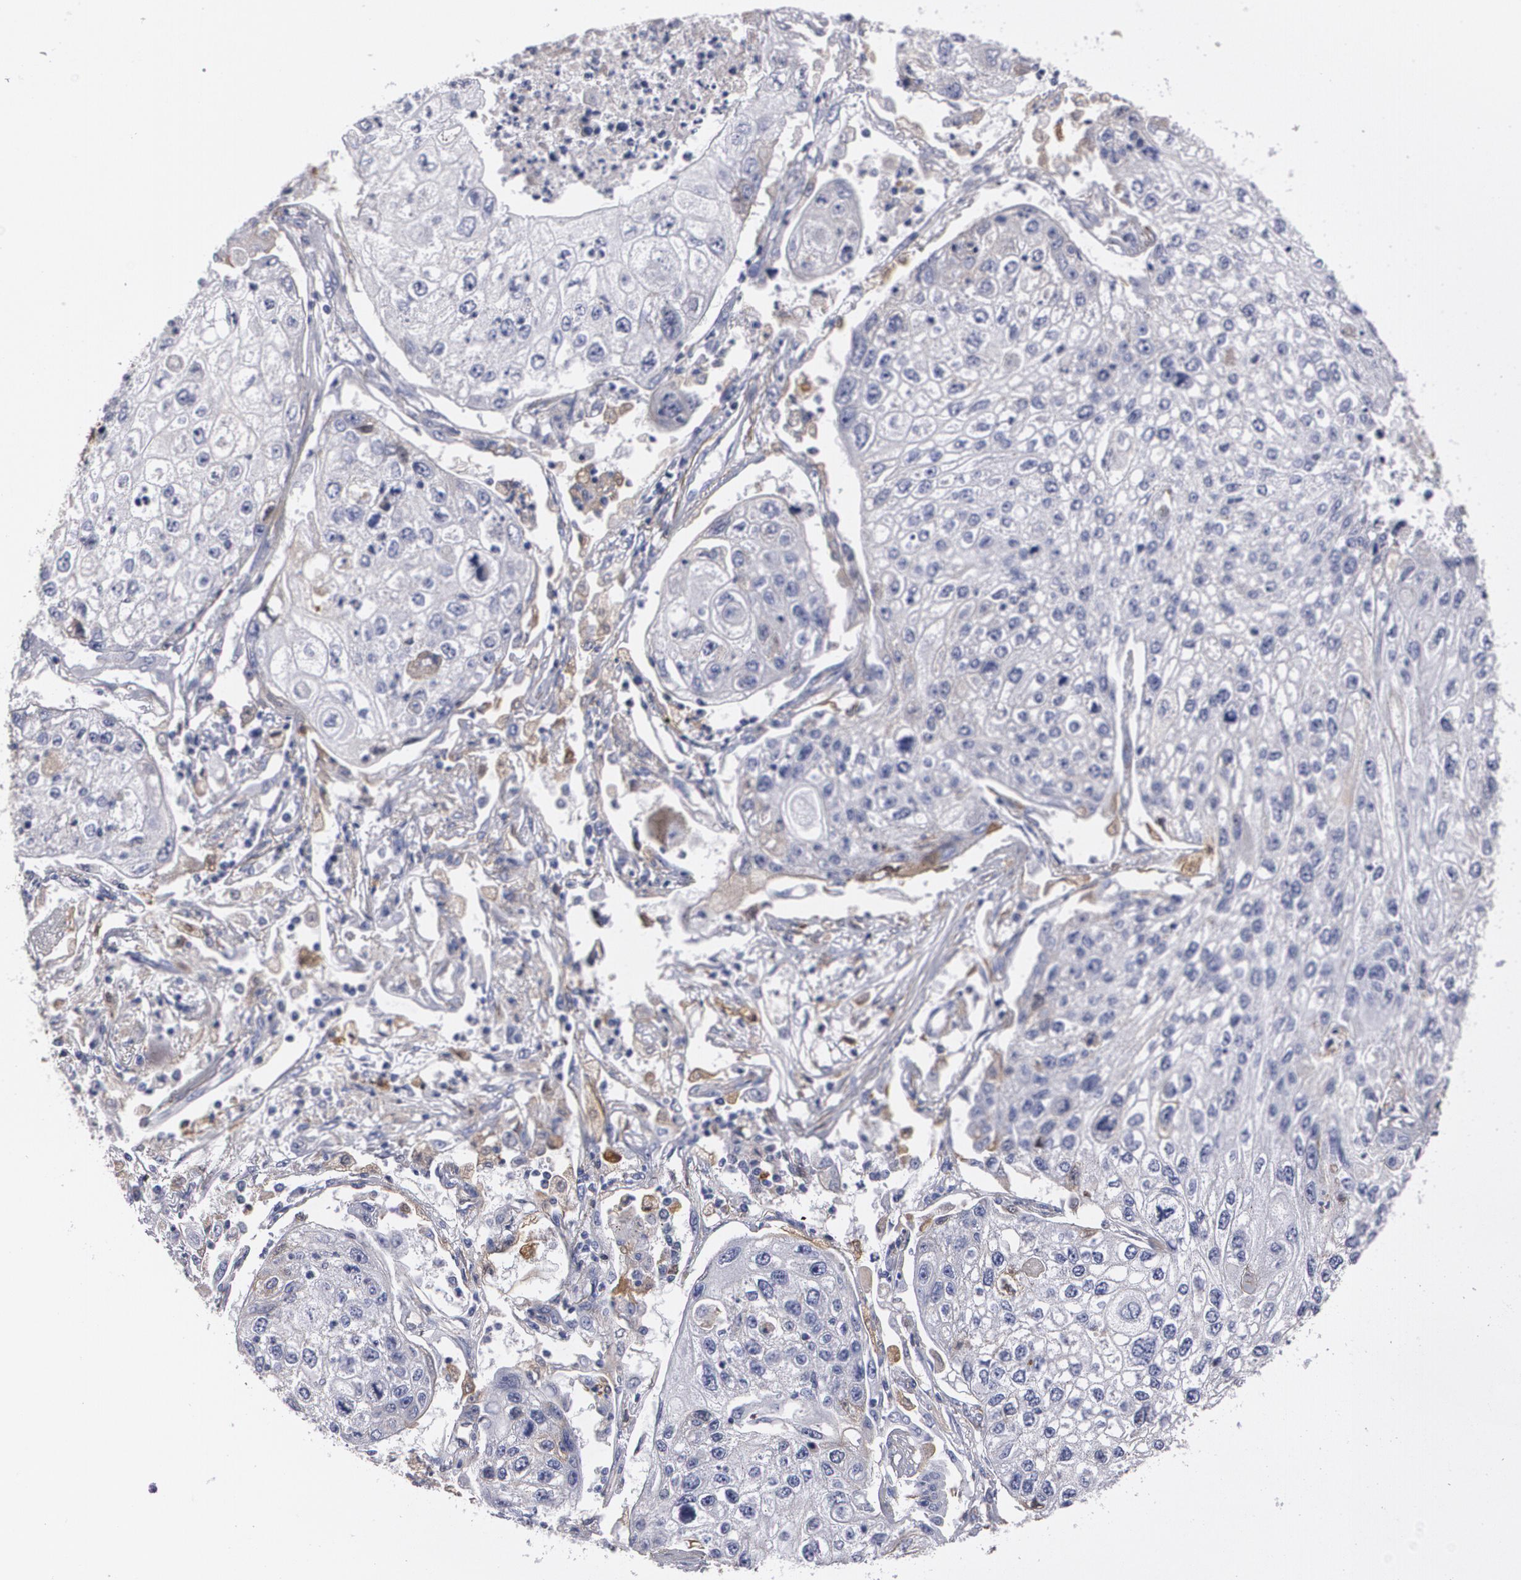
{"staining": {"intensity": "negative", "quantity": "none", "location": "none"}, "tissue": "lung cancer", "cell_type": "Tumor cells", "image_type": "cancer", "snomed": [{"axis": "morphology", "description": "Squamous cell carcinoma, NOS"}, {"axis": "topography", "description": "Lung"}], "caption": "High magnification brightfield microscopy of lung squamous cell carcinoma stained with DAB (brown) and counterstained with hematoxylin (blue): tumor cells show no significant staining.", "gene": "FBLN1", "patient": {"sex": "male", "age": 75}}